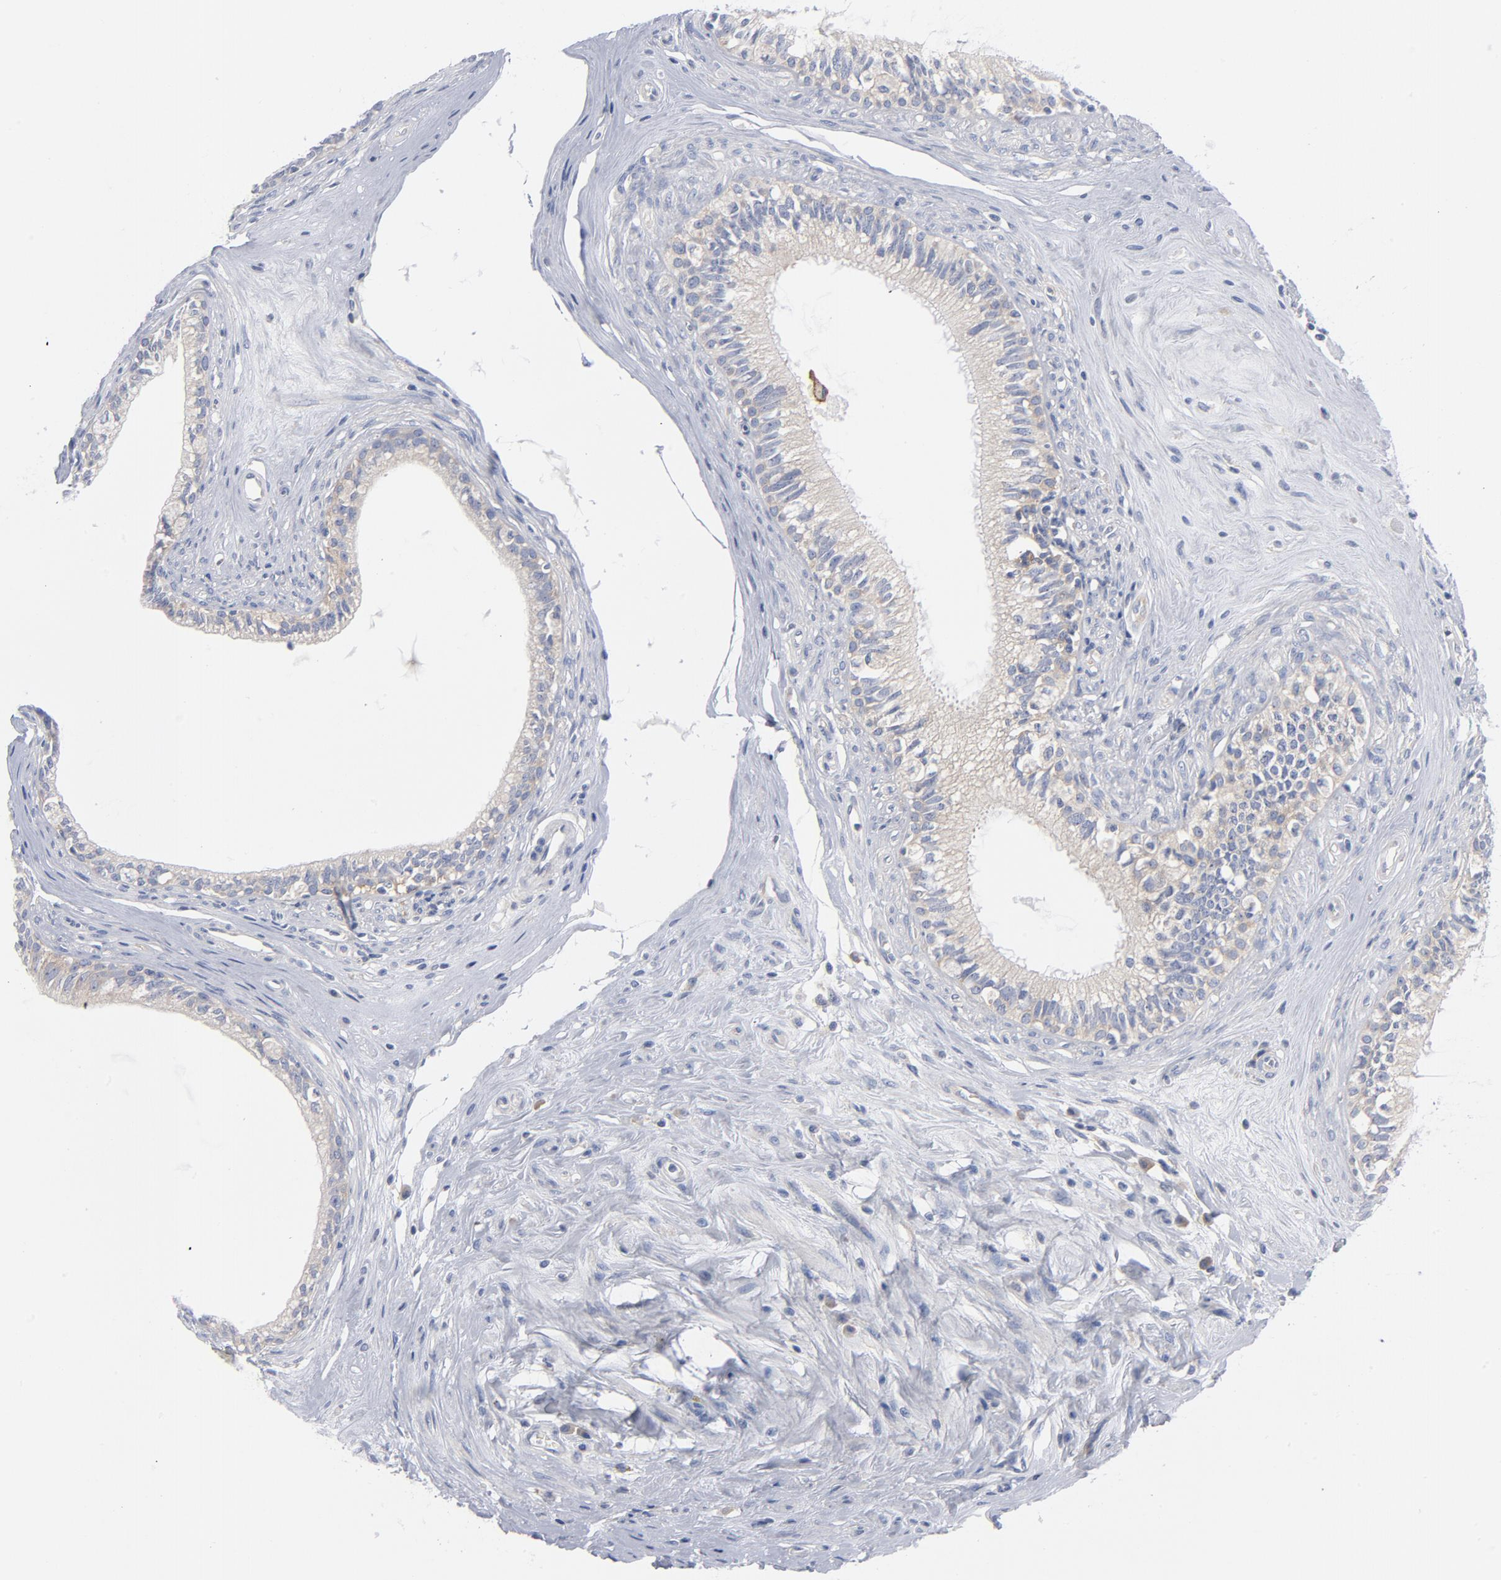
{"staining": {"intensity": "weak", "quantity": "25%-75%", "location": "cytoplasmic/membranous"}, "tissue": "epididymis", "cell_type": "Glandular cells", "image_type": "normal", "snomed": [{"axis": "morphology", "description": "Normal tissue, NOS"}, {"axis": "morphology", "description": "Inflammation, NOS"}, {"axis": "topography", "description": "Epididymis"}], "caption": "Weak cytoplasmic/membranous staining for a protein is present in approximately 25%-75% of glandular cells of benign epididymis using immunohistochemistry (IHC).", "gene": "CD86", "patient": {"sex": "male", "age": 84}}